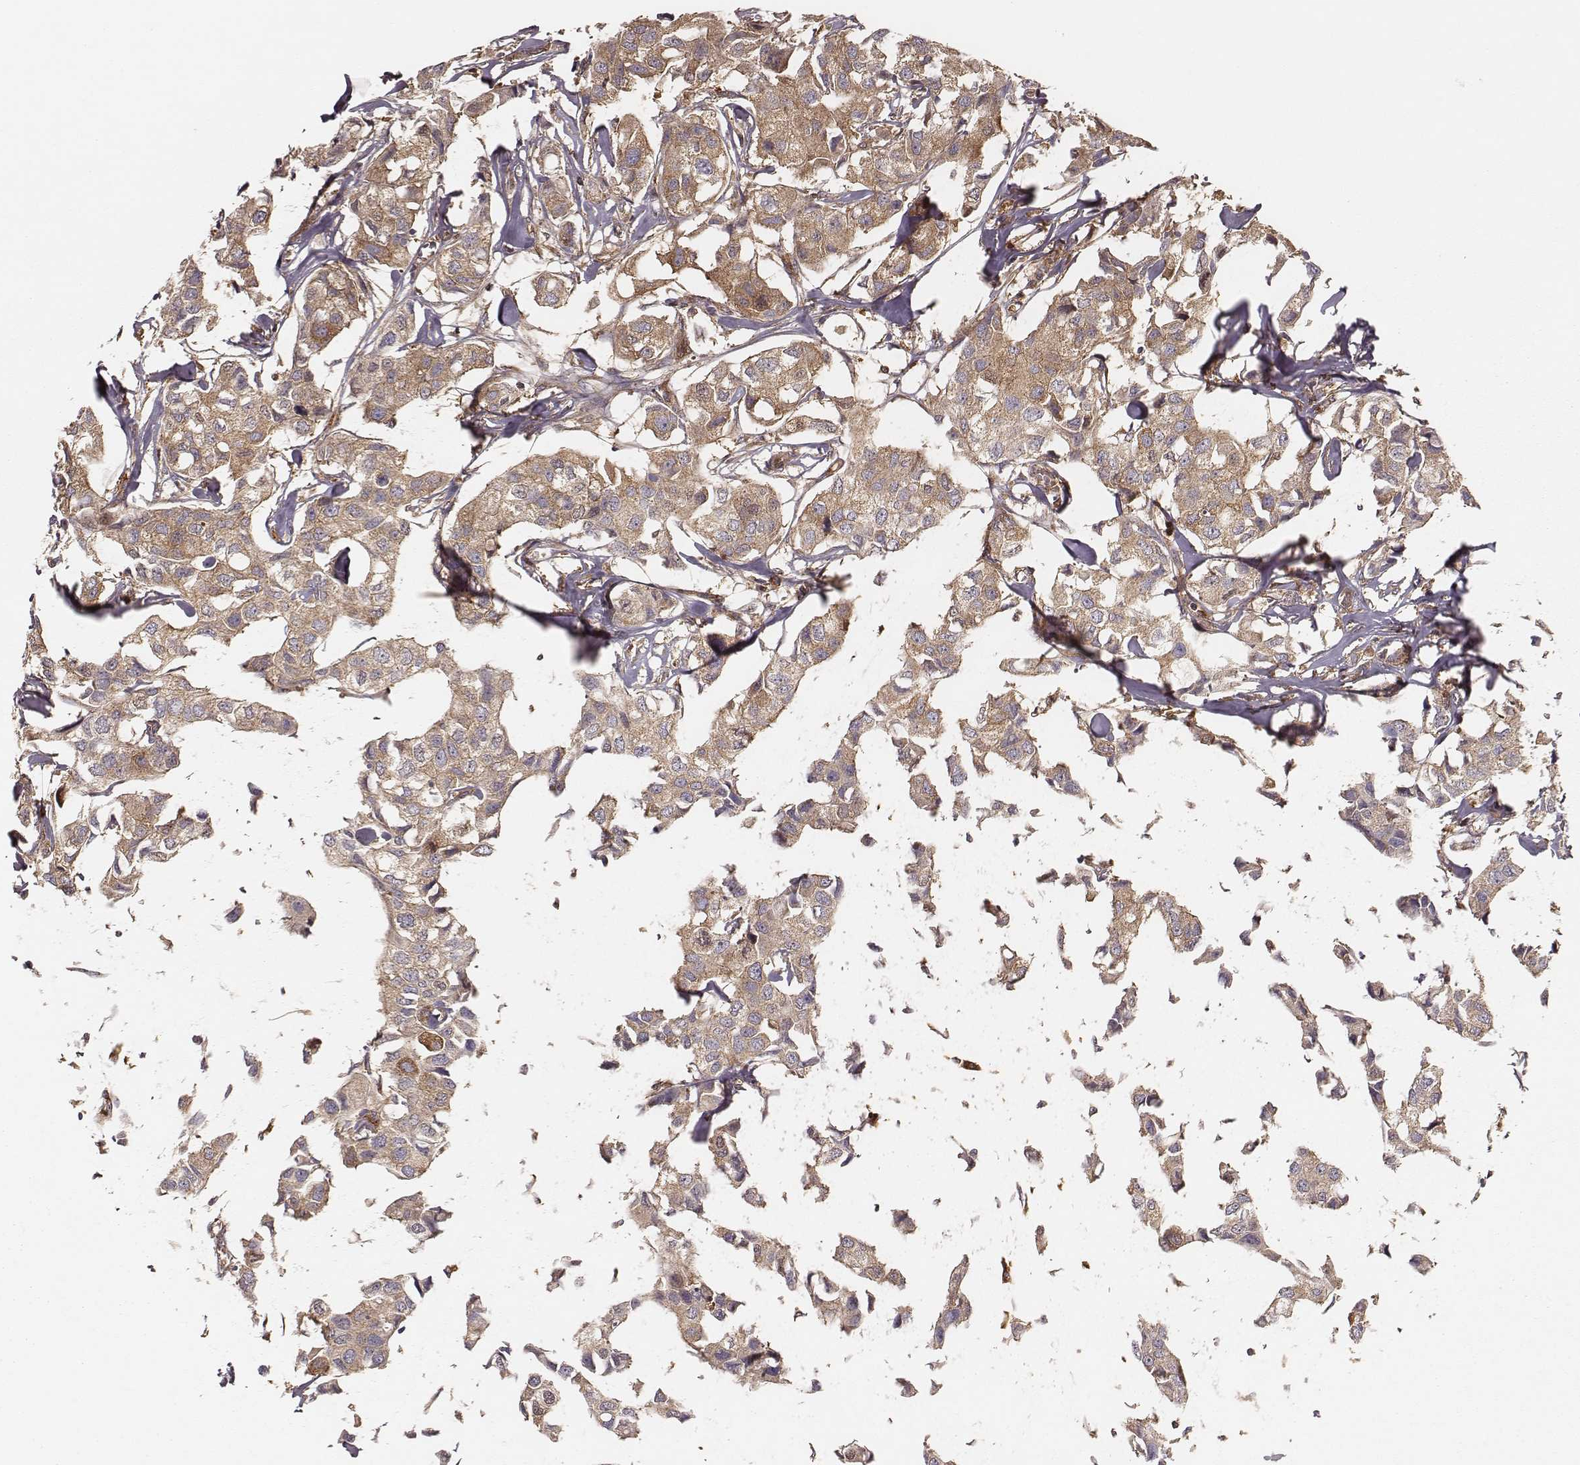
{"staining": {"intensity": "weak", "quantity": ">75%", "location": "cytoplasmic/membranous"}, "tissue": "breast cancer", "cell_type": "Tumor cells", "image_type": "cancer", "snomed": [{"axis": "morphology", "description": "Duct carcinoma"}, {"axis": "topography", "description": "Breast"}], "caption": "High-magnification brightfield microscopy of breast cancer (invasive ductal carcinoma) stained with DAB (brown) and counterstained with hematoxylin (blue). tumor cells exhibit weak cytoplasmic/membranous staining is appreciated in about>75% of cells. Nuclei are stained in blue.", "gene": "CARS1", "patient": {"sex": "female", "age": 80}}